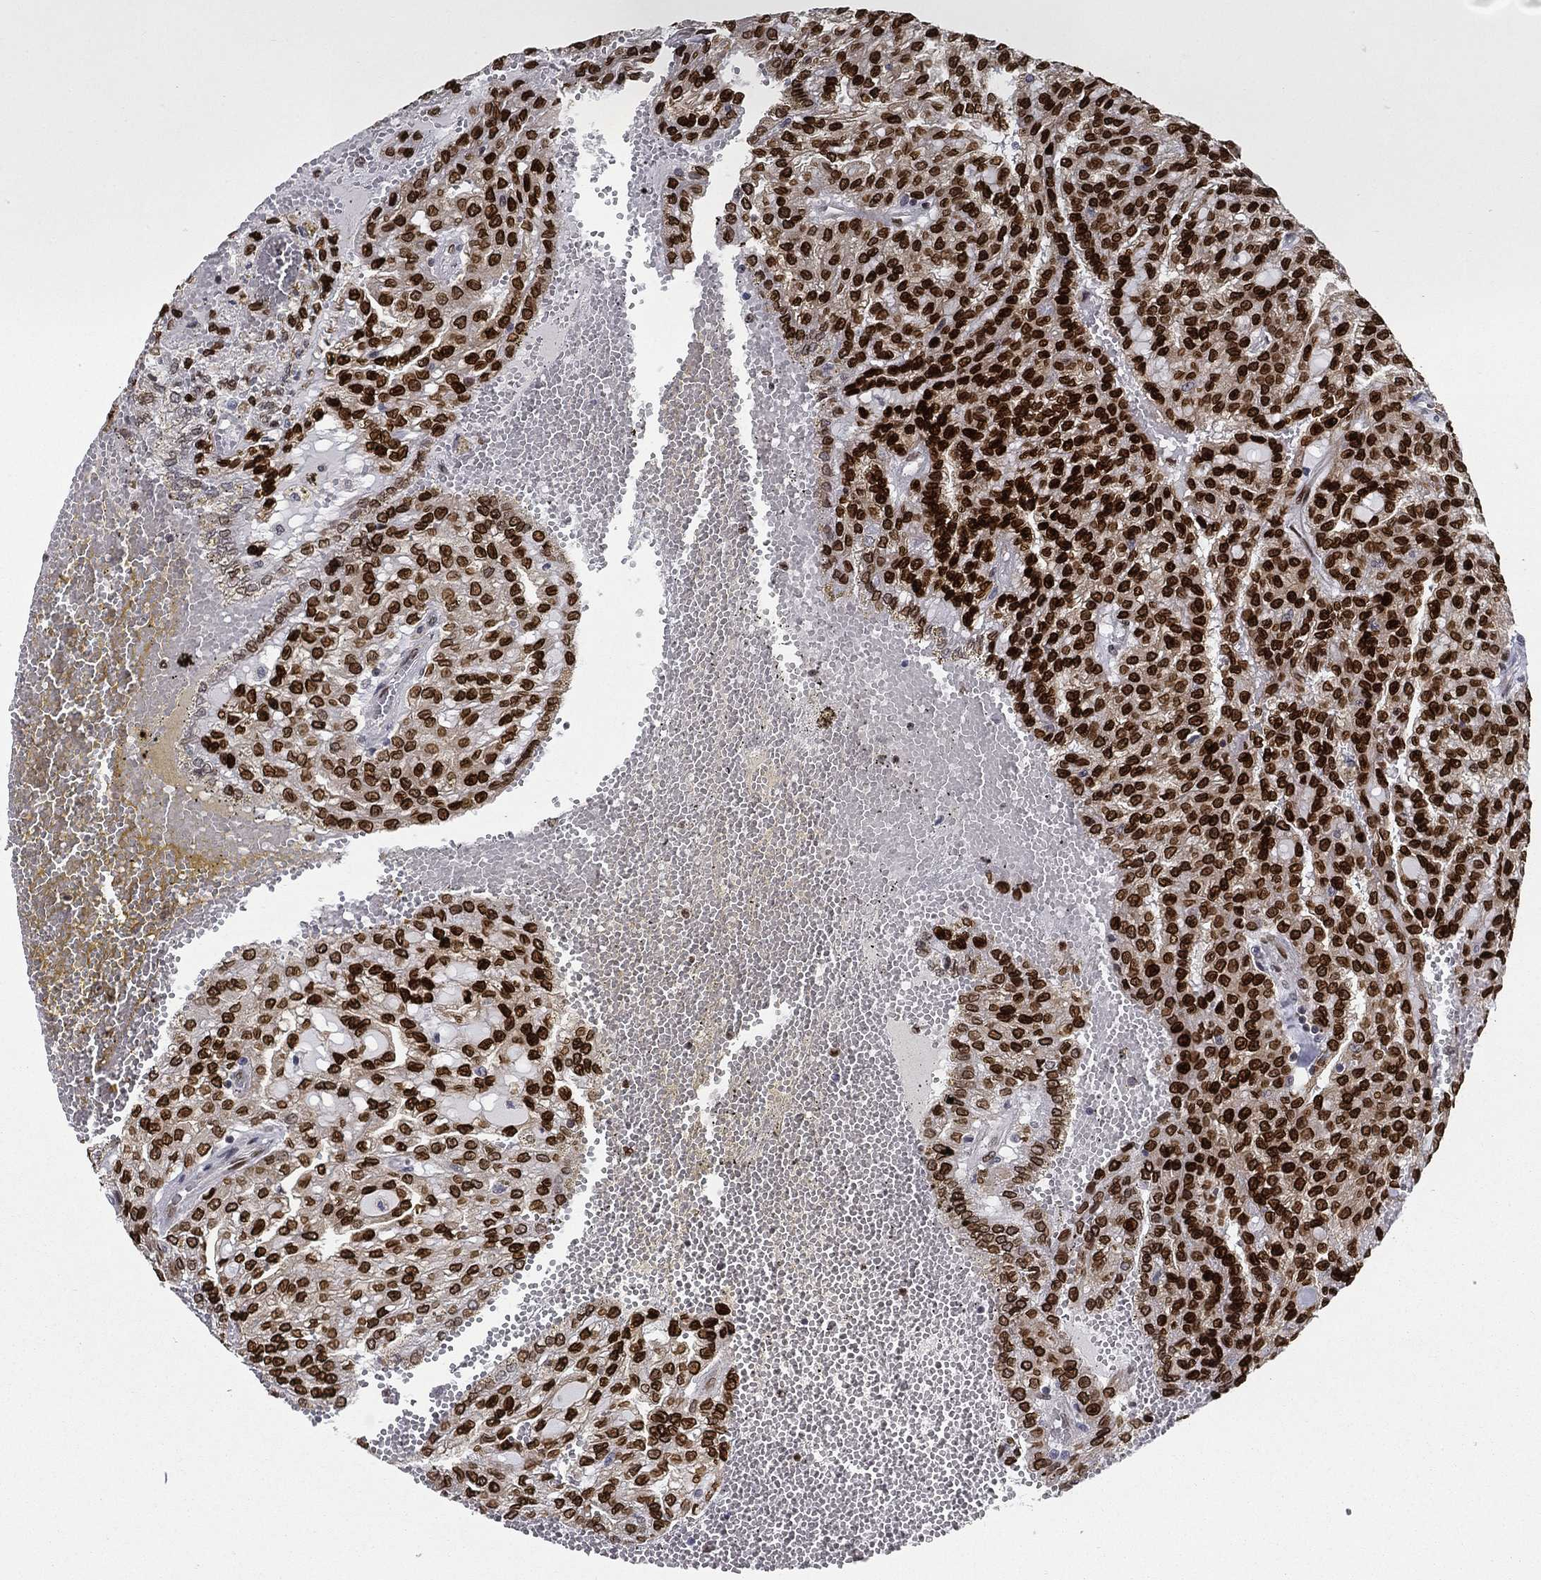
{"staining": {"intensity": "strong", "quantity": ">75%", "location": "nuclear"}, "tissue": "renal cancer", "cell_type": "Tumor cells", "image_type": "cancer", "snomed": [{"axis": "morphology", "description": "Adenocarcinoma, NOS"}, {"axis": "topography", "description": "Kidney"}], "caption": "This micrograph reveals adenocarcinoma (renal) stained with immunohistochemistry (IHC) to label a protein in brown. The nuclear of tumor cells show strong positivity for the protein. Nuclei are counter-stained blue.", "gene": "LMNB1", "patient": {"sex": "male", "age": 63}}